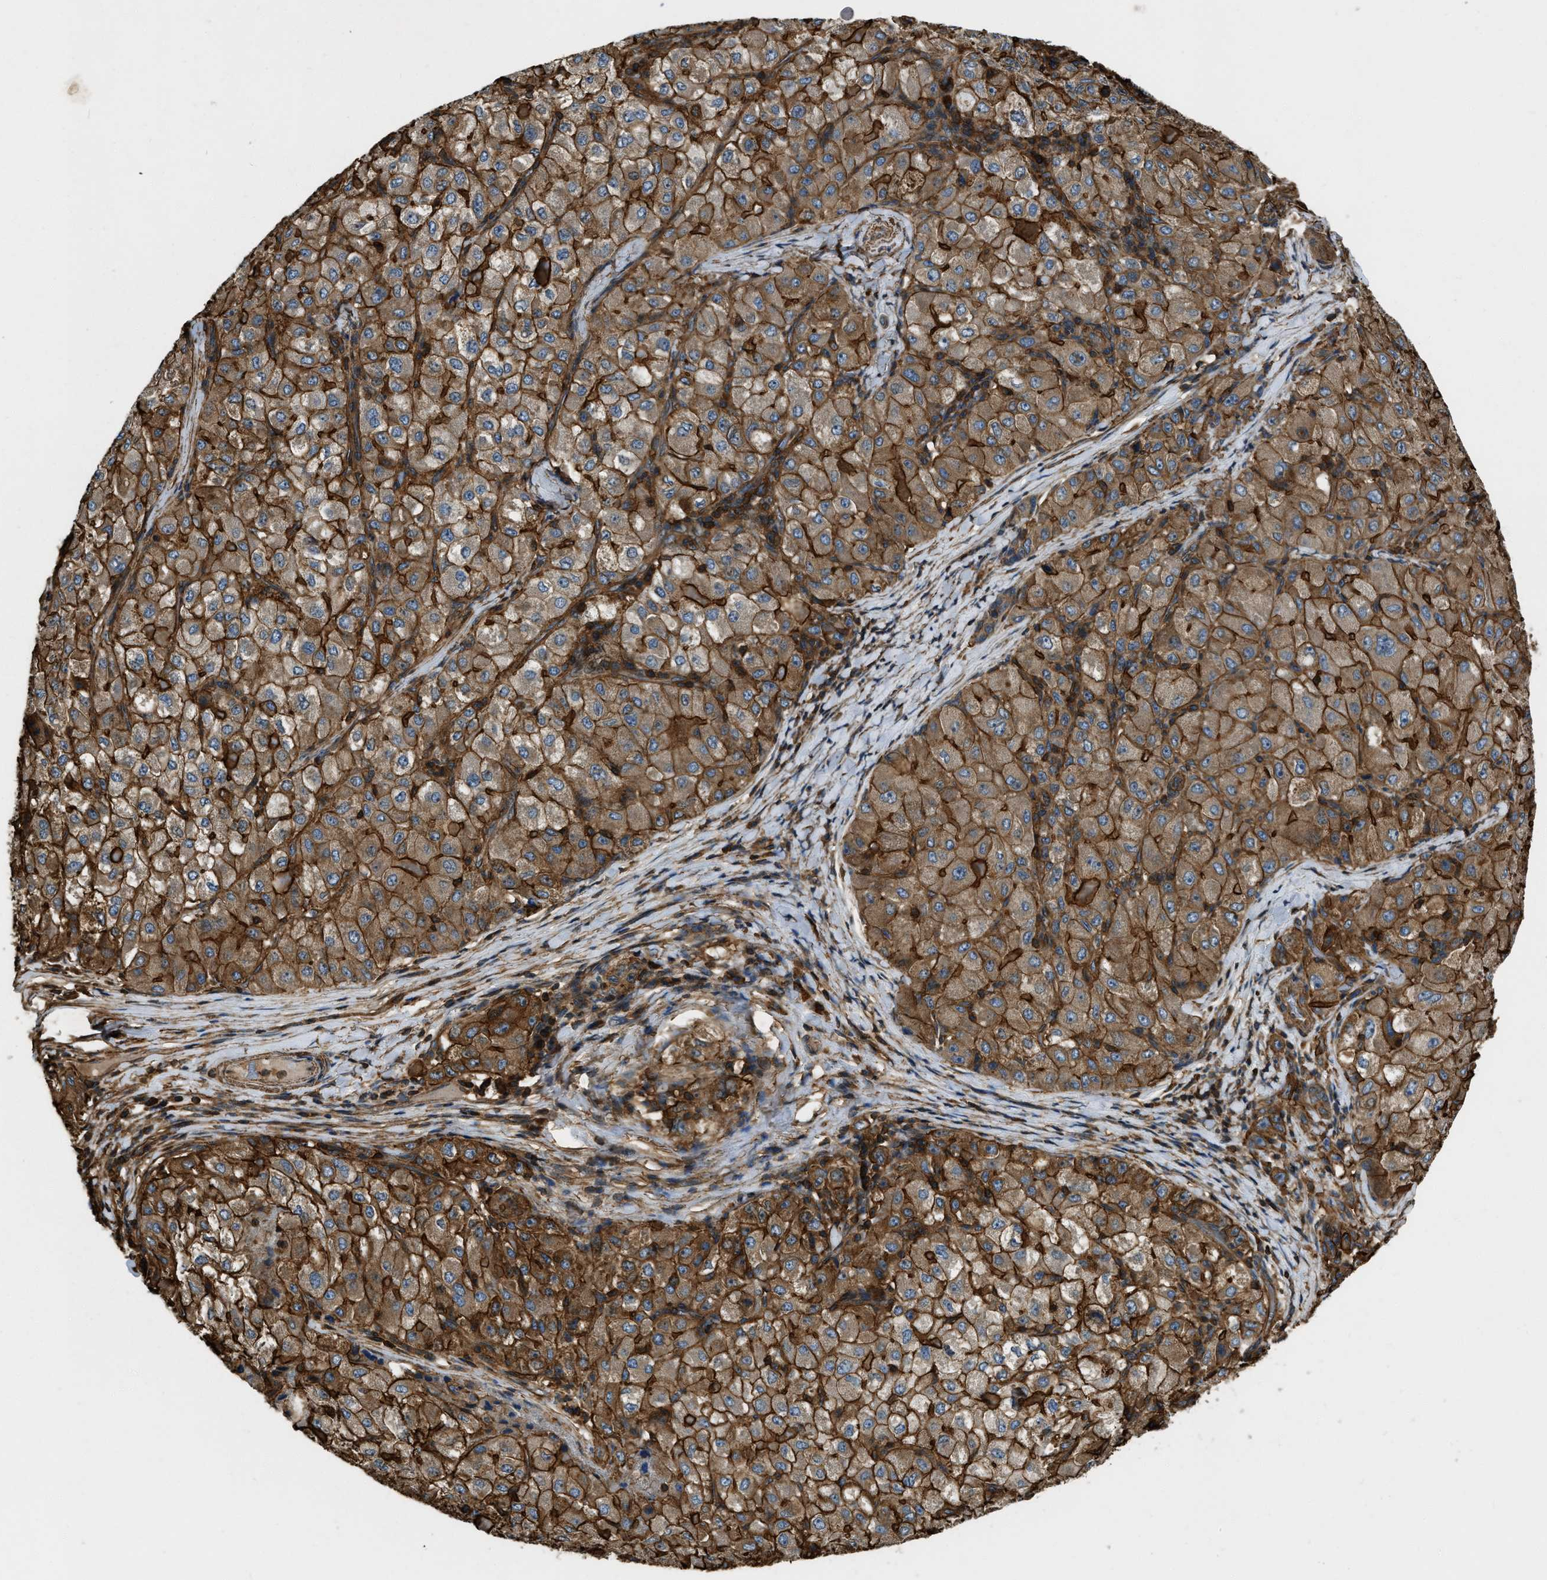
{"staining": {"intensity": "moderate", "quantity": ">75%", "location": "cytoplasmic/membranous"}, "tissue": "liver cancer", "cell_type": "Tumor cells", "image_type": "cancer", "snomed": [{"axis": "morphology", "description": "Carcinoma, Hepatocellular, NOS"}, {"axis": "topography", "description": "Liver"}], "caption": "This is a micrograph of immunohistochemistry (IHC) staining of liver cancer (hepatocellular carcinoma), which shows moderate expression in the cytoplasmic/membranous of tumor cells.", "gene": "YARS1", "patient": {"sex": "male", "age": 80}}